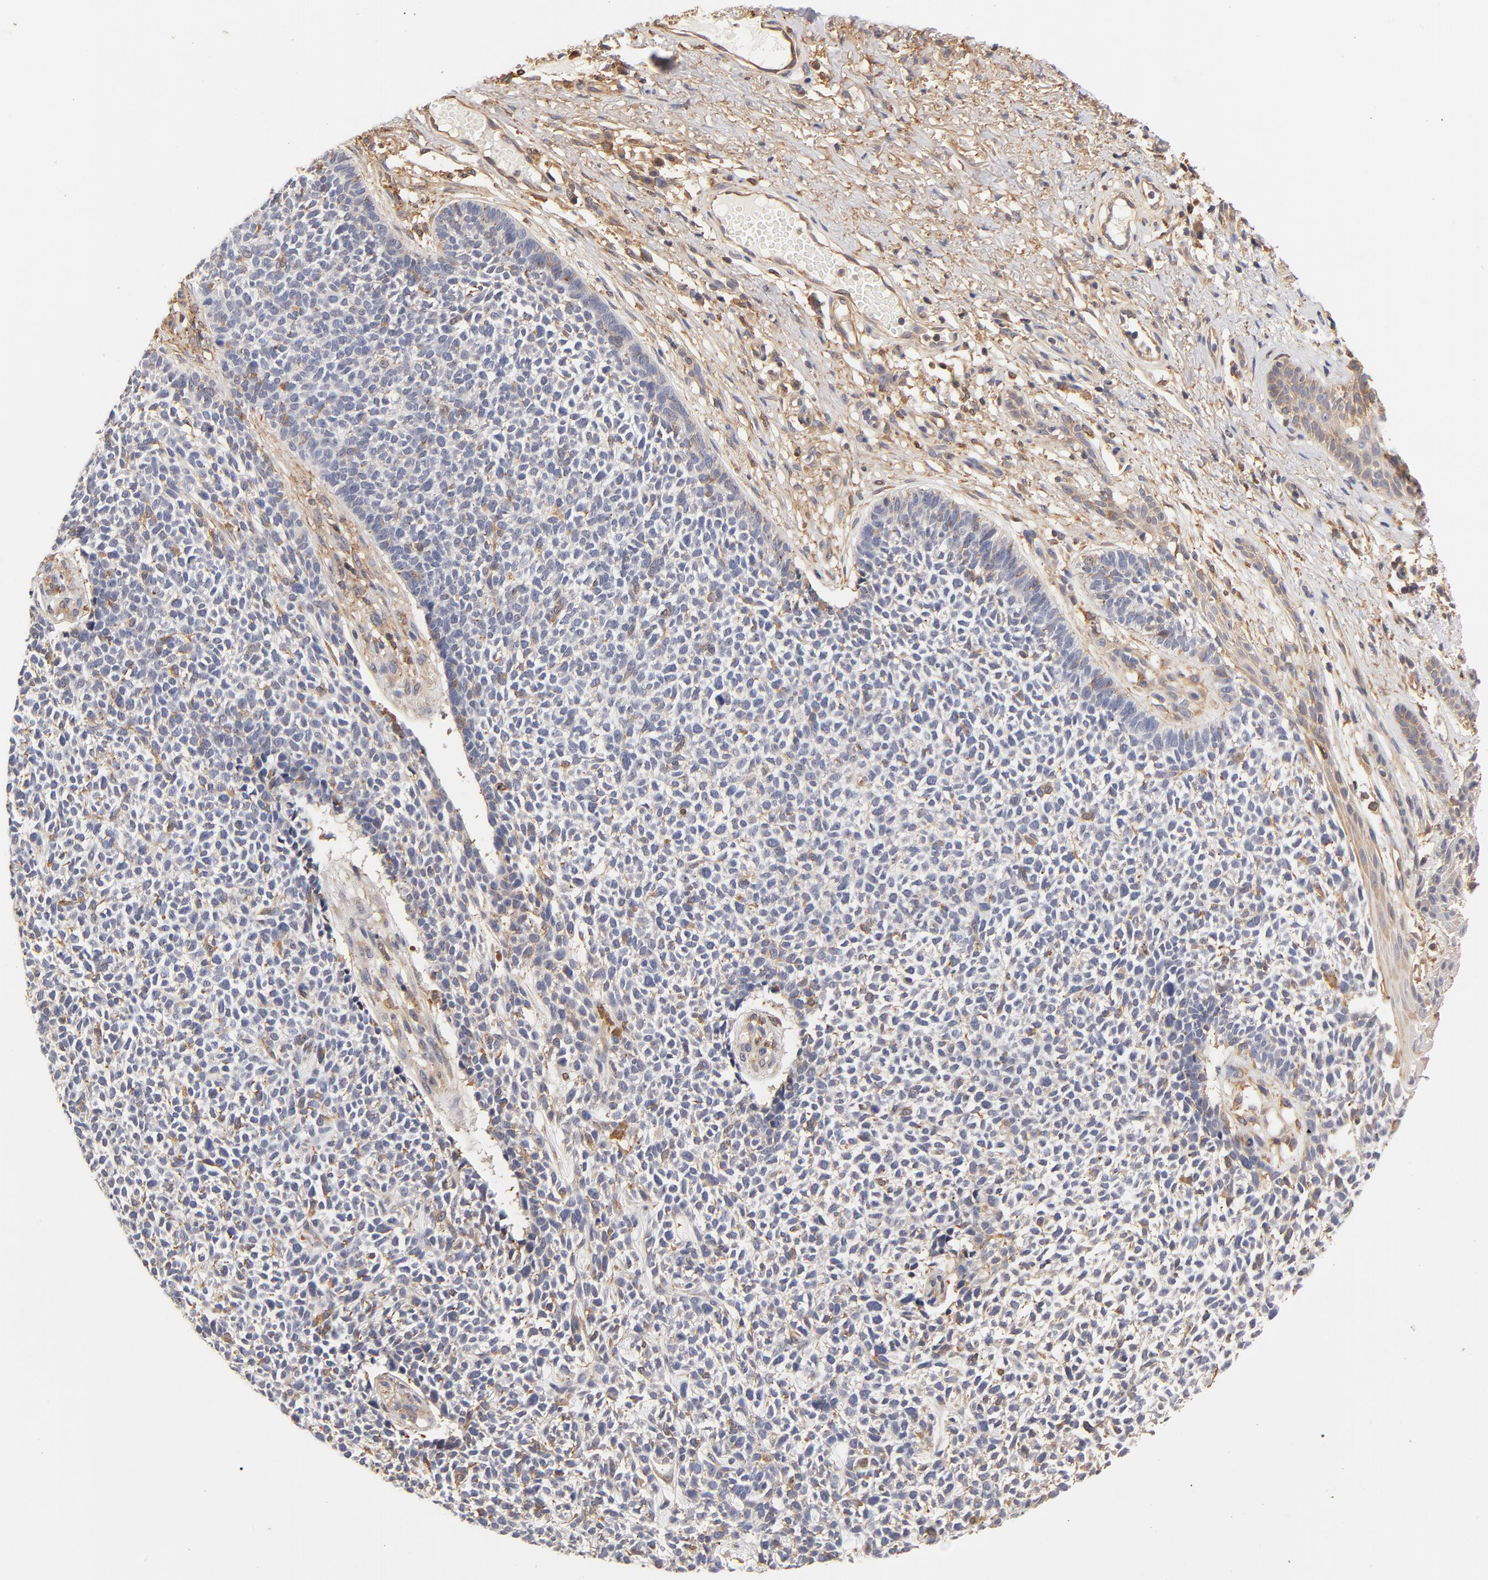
{"staining": {"intensity": "negative", "quantity": "none", "location": "none"}, "tissue": "skin cancer", "cell_type": "Tumor cells", "image_type": "cancer", "snomed": [{"axis": "morphology", "description": "Basal cell carcinoma"}, {"axis": "topography", "description": "Skin"}], "caption": "Human basal cell carcinoma (skin) stained for a protein using IHC exhibits no positivity in tumor cells.", "gene": "FCMR", "patient": {"sex": "female", "age": 84}}